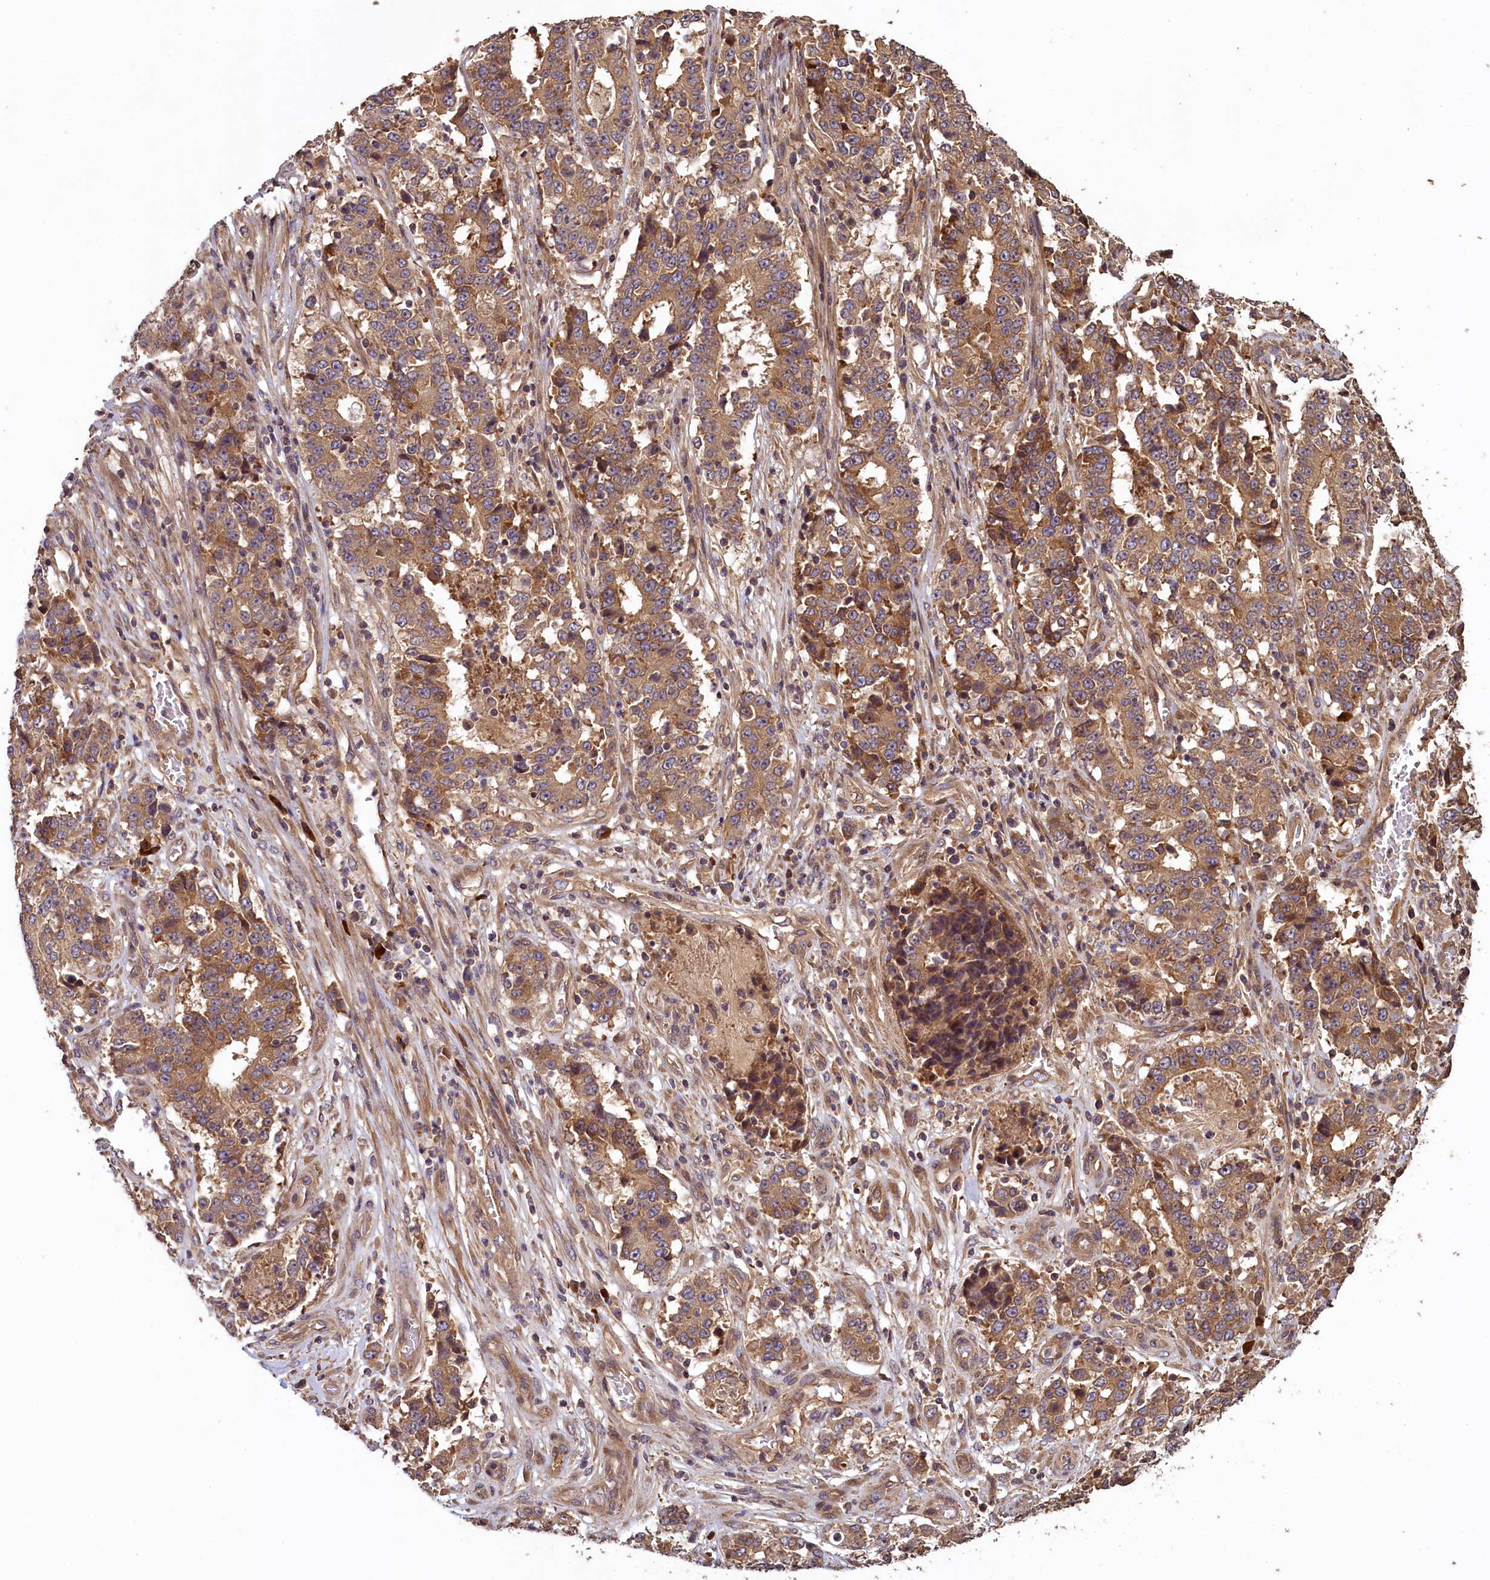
{"staining": {"intensity": "moderate", "quantity": ">75%", "location": "cytoplasmic/membranous"}, "tissue": "stomach cancer", "cell_type": "Tumor cells", "image_type": "cancer", "snomed": [{"axis": "morphology", "description": "Adenocarcinoma, NOS"}, {"axis": "topography", "description": "Stomach"}], "caption": "Approximately >75% of tumor cells in human stomach cancer demonstrate moderate cytoplasmic/membranous protein positivity as visualized by brown immunohistochemical staining.", "gene": "NUDT6", "patient": {"sex": "male", "age": 59}}